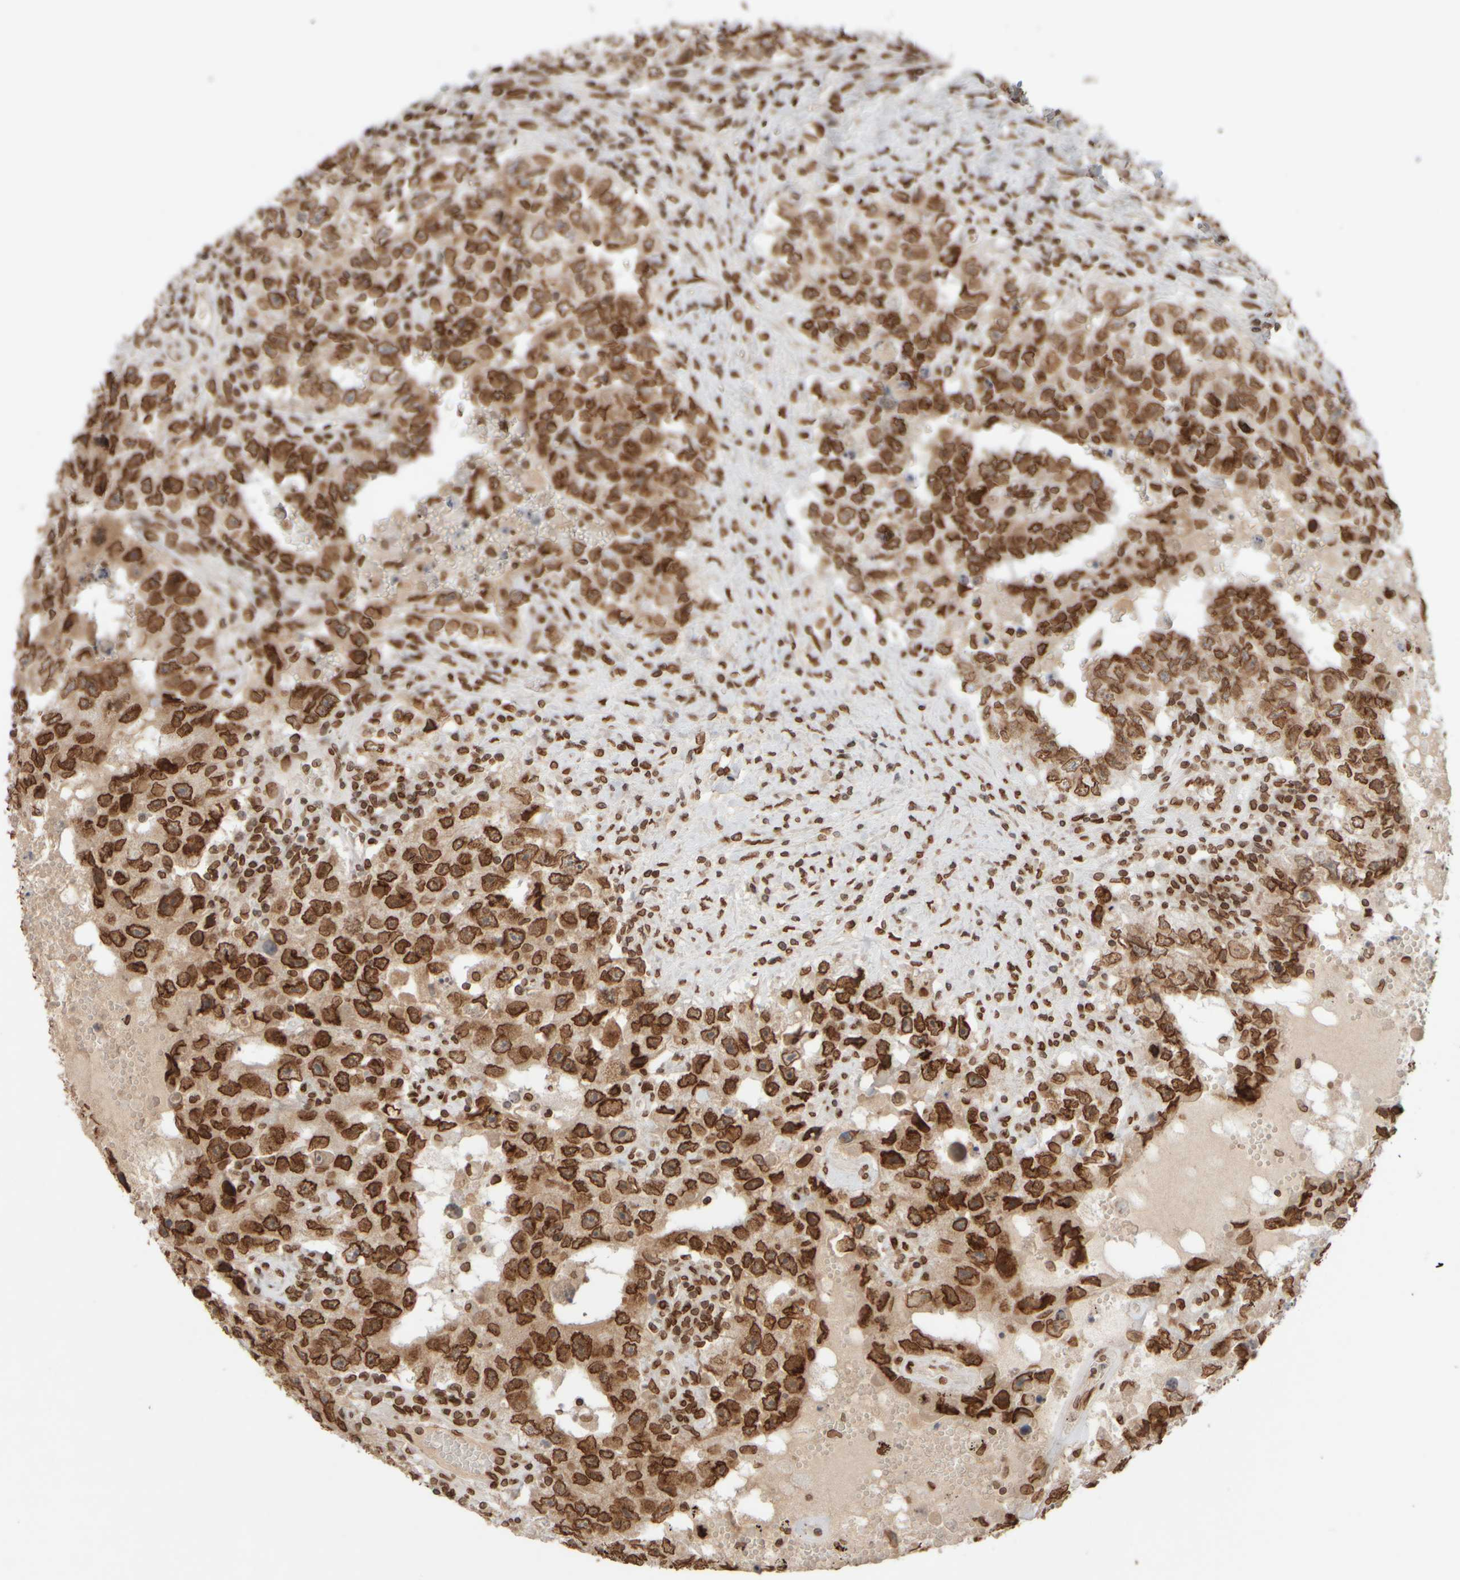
{"staining": {"intensity": "strong", "quantity": ">75%", "location": "cytoplasmic/membranous,nuclear"}, "tissue": "testis cancer", "cell_type": "Tumor cells", "image_type": "cancer", "snomed": [{"axis": "morphology", "description": "Carcinoma, Embryonal, NOS"}, {"axis": "topography", "description": "Testis"}], "caption": "Immunohistochemistry (IHC) (DAB (3,3'-diaminobenzidine)) staining of human embryonal carcinoma (testis) reveals strong cytoplasmic/membranous and nuclear protein expression in about >75% of tumor cells.", "gene": "ZC3HC1", "patient": {"sex": "male", "age": 26}}